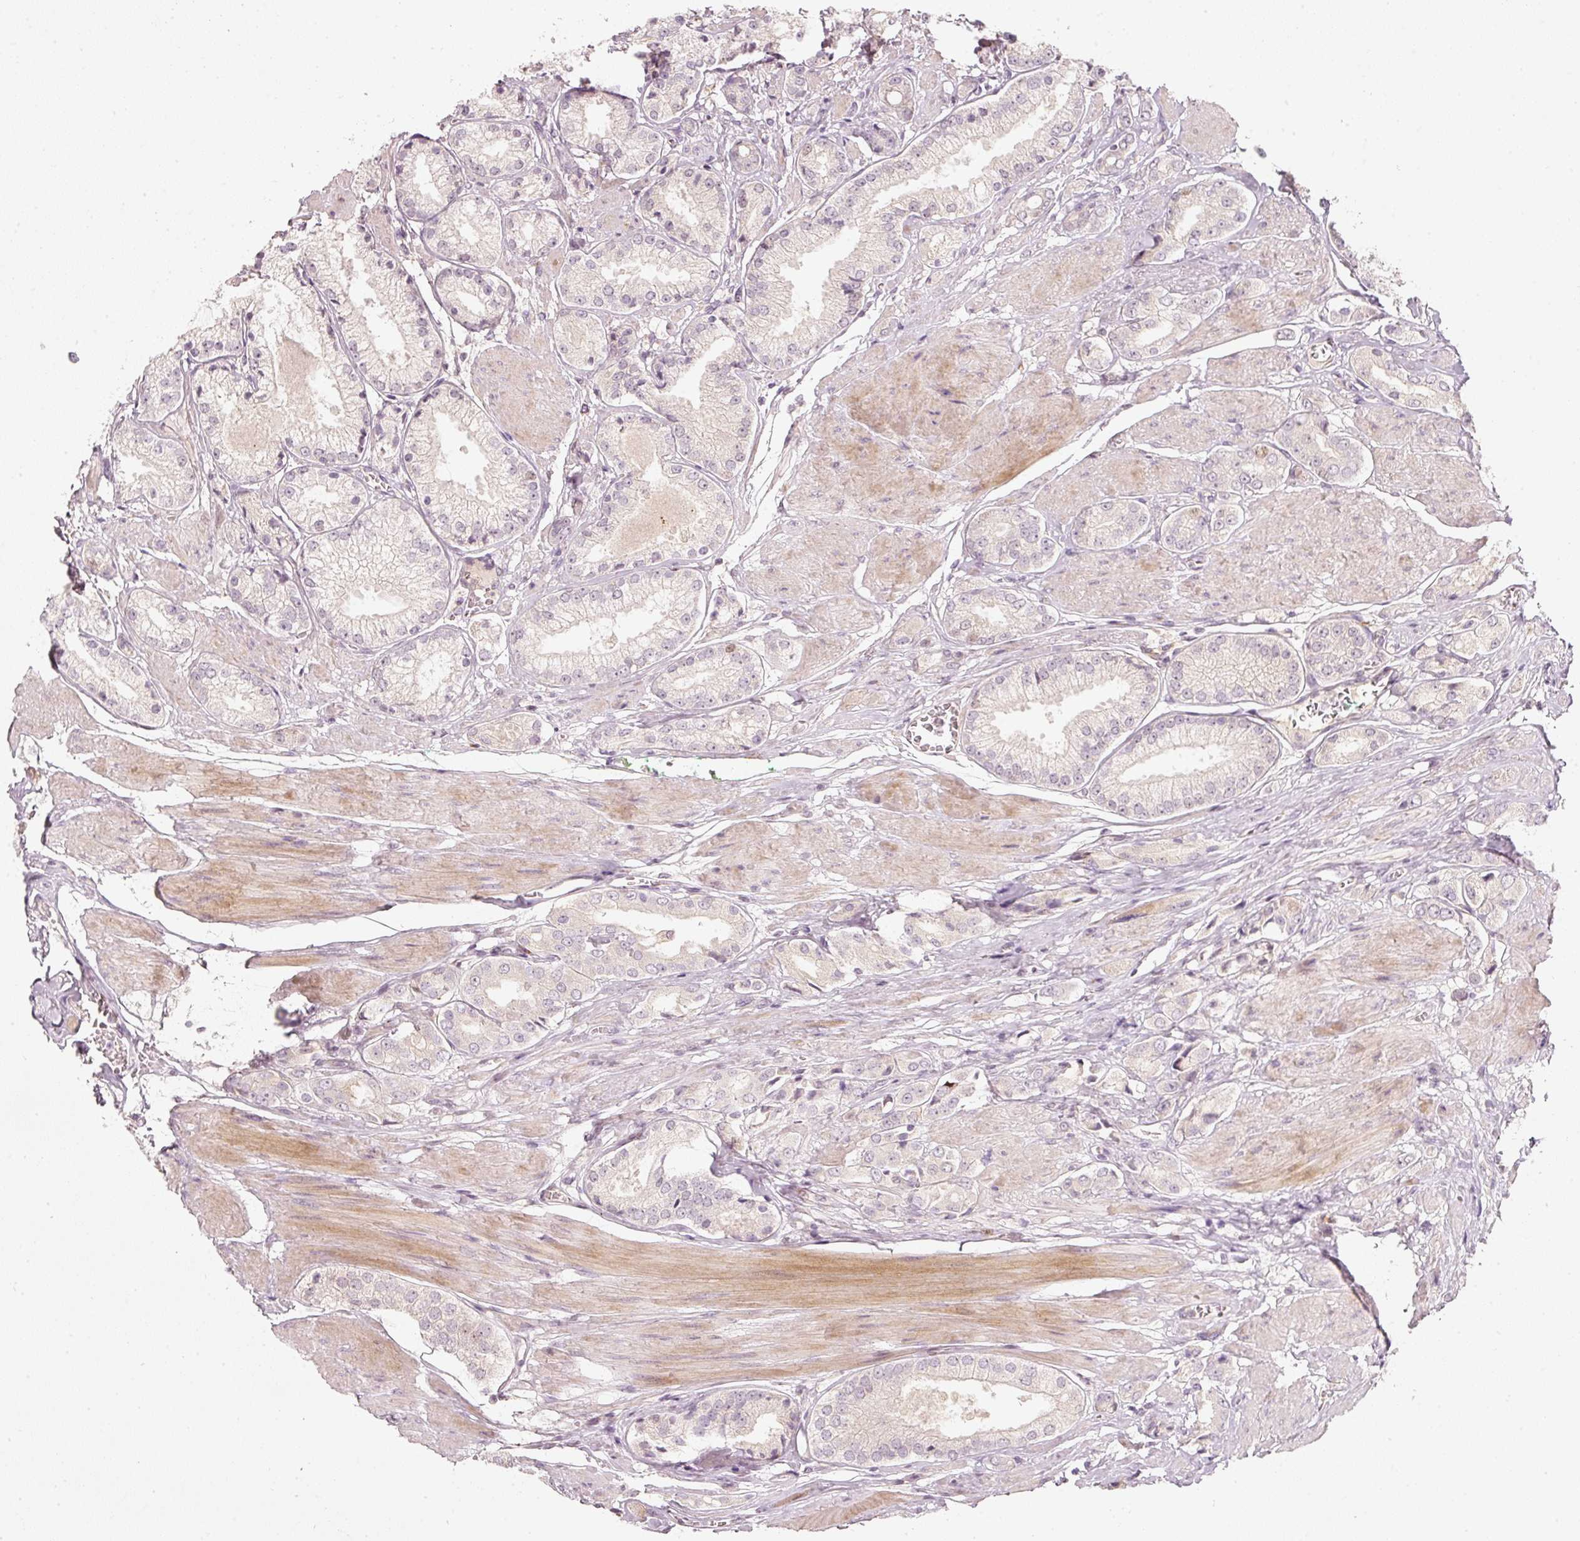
{"staining": {"intensity": "negative", "quantity": "none", "location": "none"}, "tissue": "prostate cancer", "cell_type": "Tumor cells", "image_type": "cancer", "snomed": [{"axis": "morphology", "description": "Adenocarcinoma, High grade"}, {"axis": "topography", "description": "Prostate and seminal vesicle, NOS"}], "caption": "Human prostate high-grade adenocarcinoma stained for a protein using IHC exhibits no positivity in tumor cells.", "gene": "TREX2", "patient": {"sex": "male", "age": 64}}